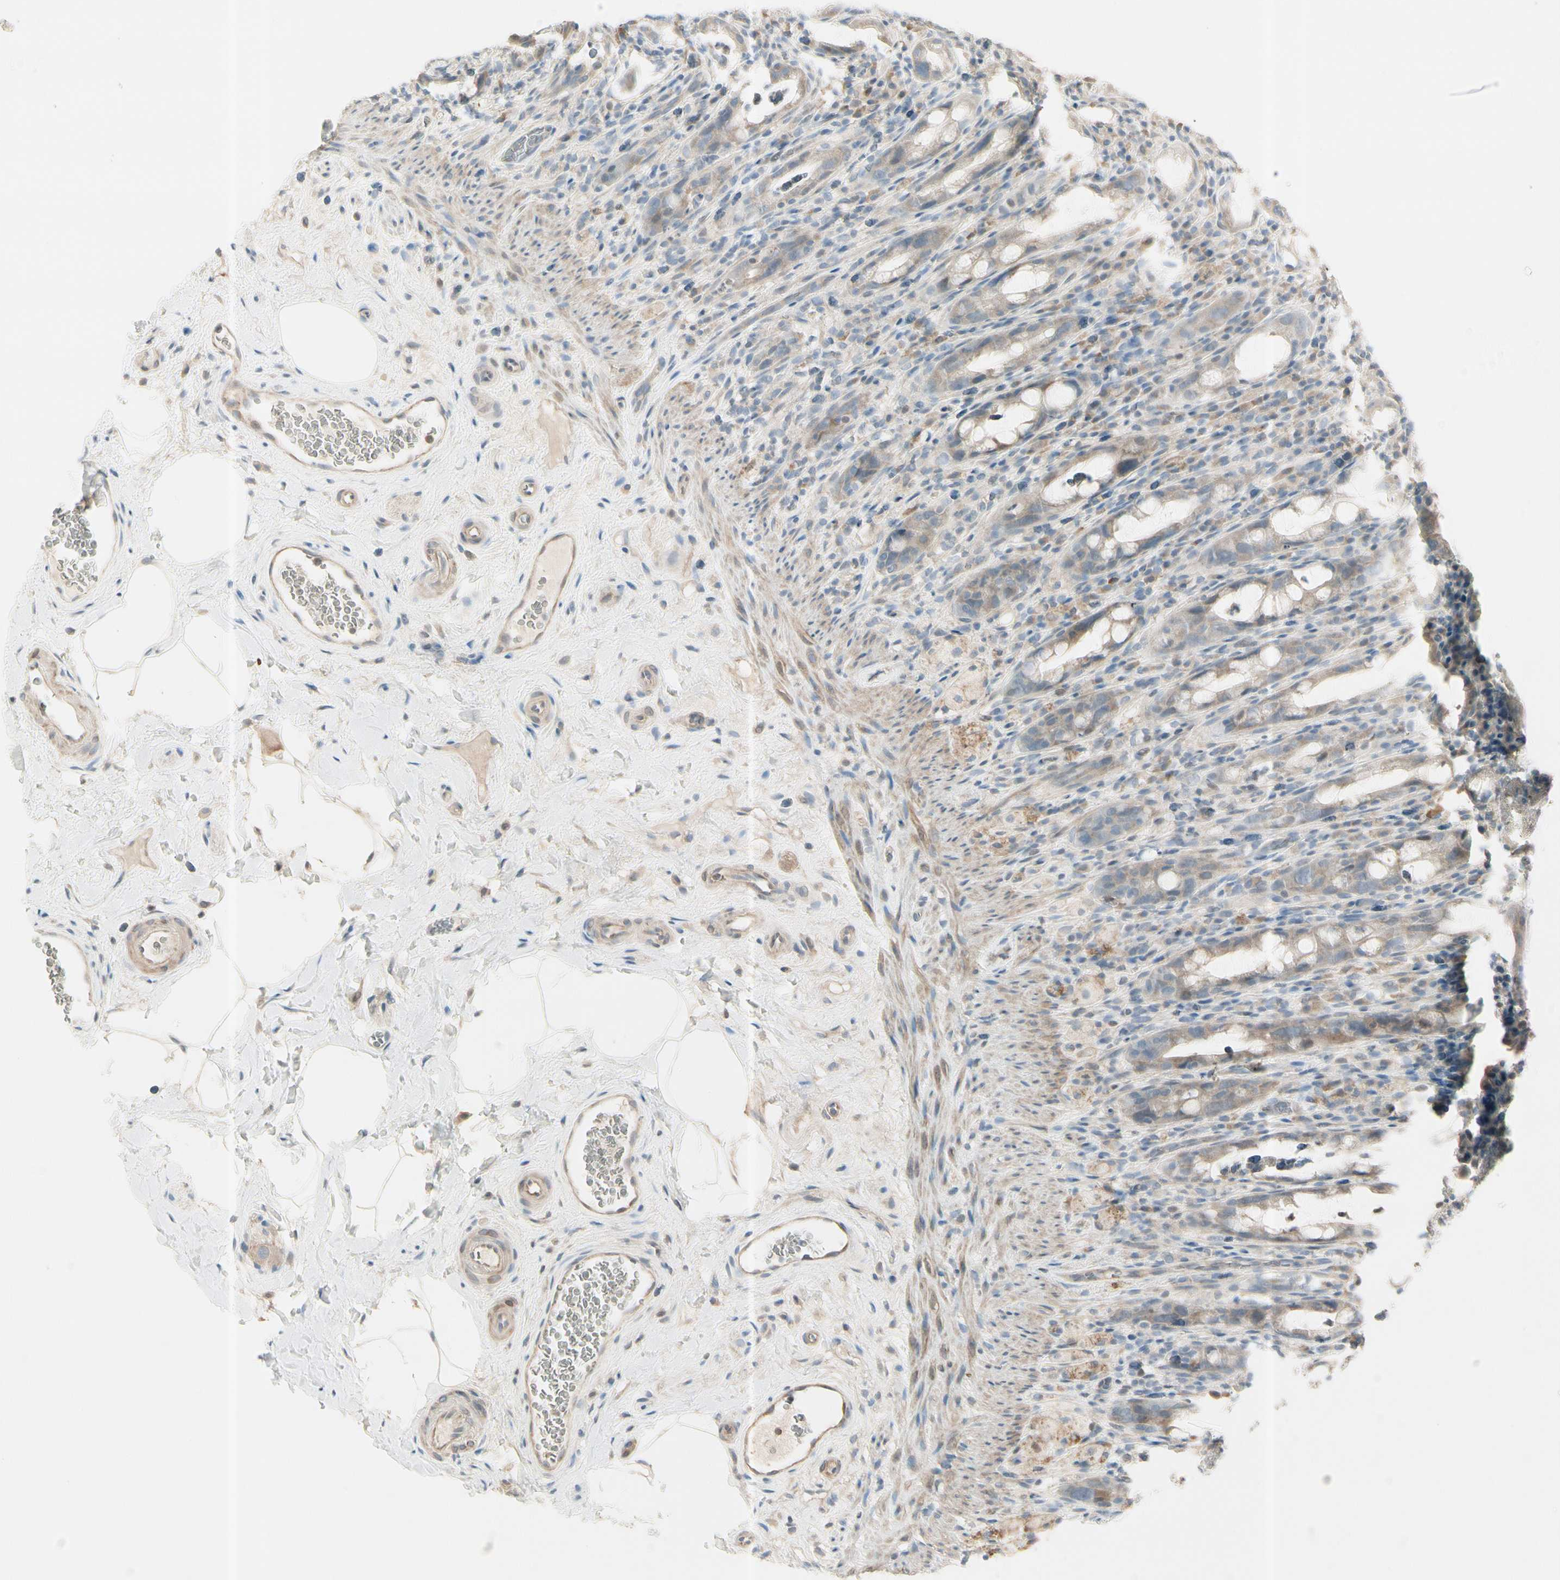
{"staining": {"intensity": "moderate", "quantity": ">75%", "location": "cytoplasmic/membranous"}, "tissue": "rectum", "cell_type": "Glandular cells", "image_type": "normal", "snomed": [{"axis": "morphology", "description": "Normal tissue, NOS"}, {"axis": "topography", "description": "Rectum"}], "caption": "This image reveals IHC staining of unremarkable human rectum, with medium moderate cytoplasmic/membranous staining in about >75% of glandular cells.", "gene": "CYP2E1", "patient": {"sex": "male", "age": 44}}